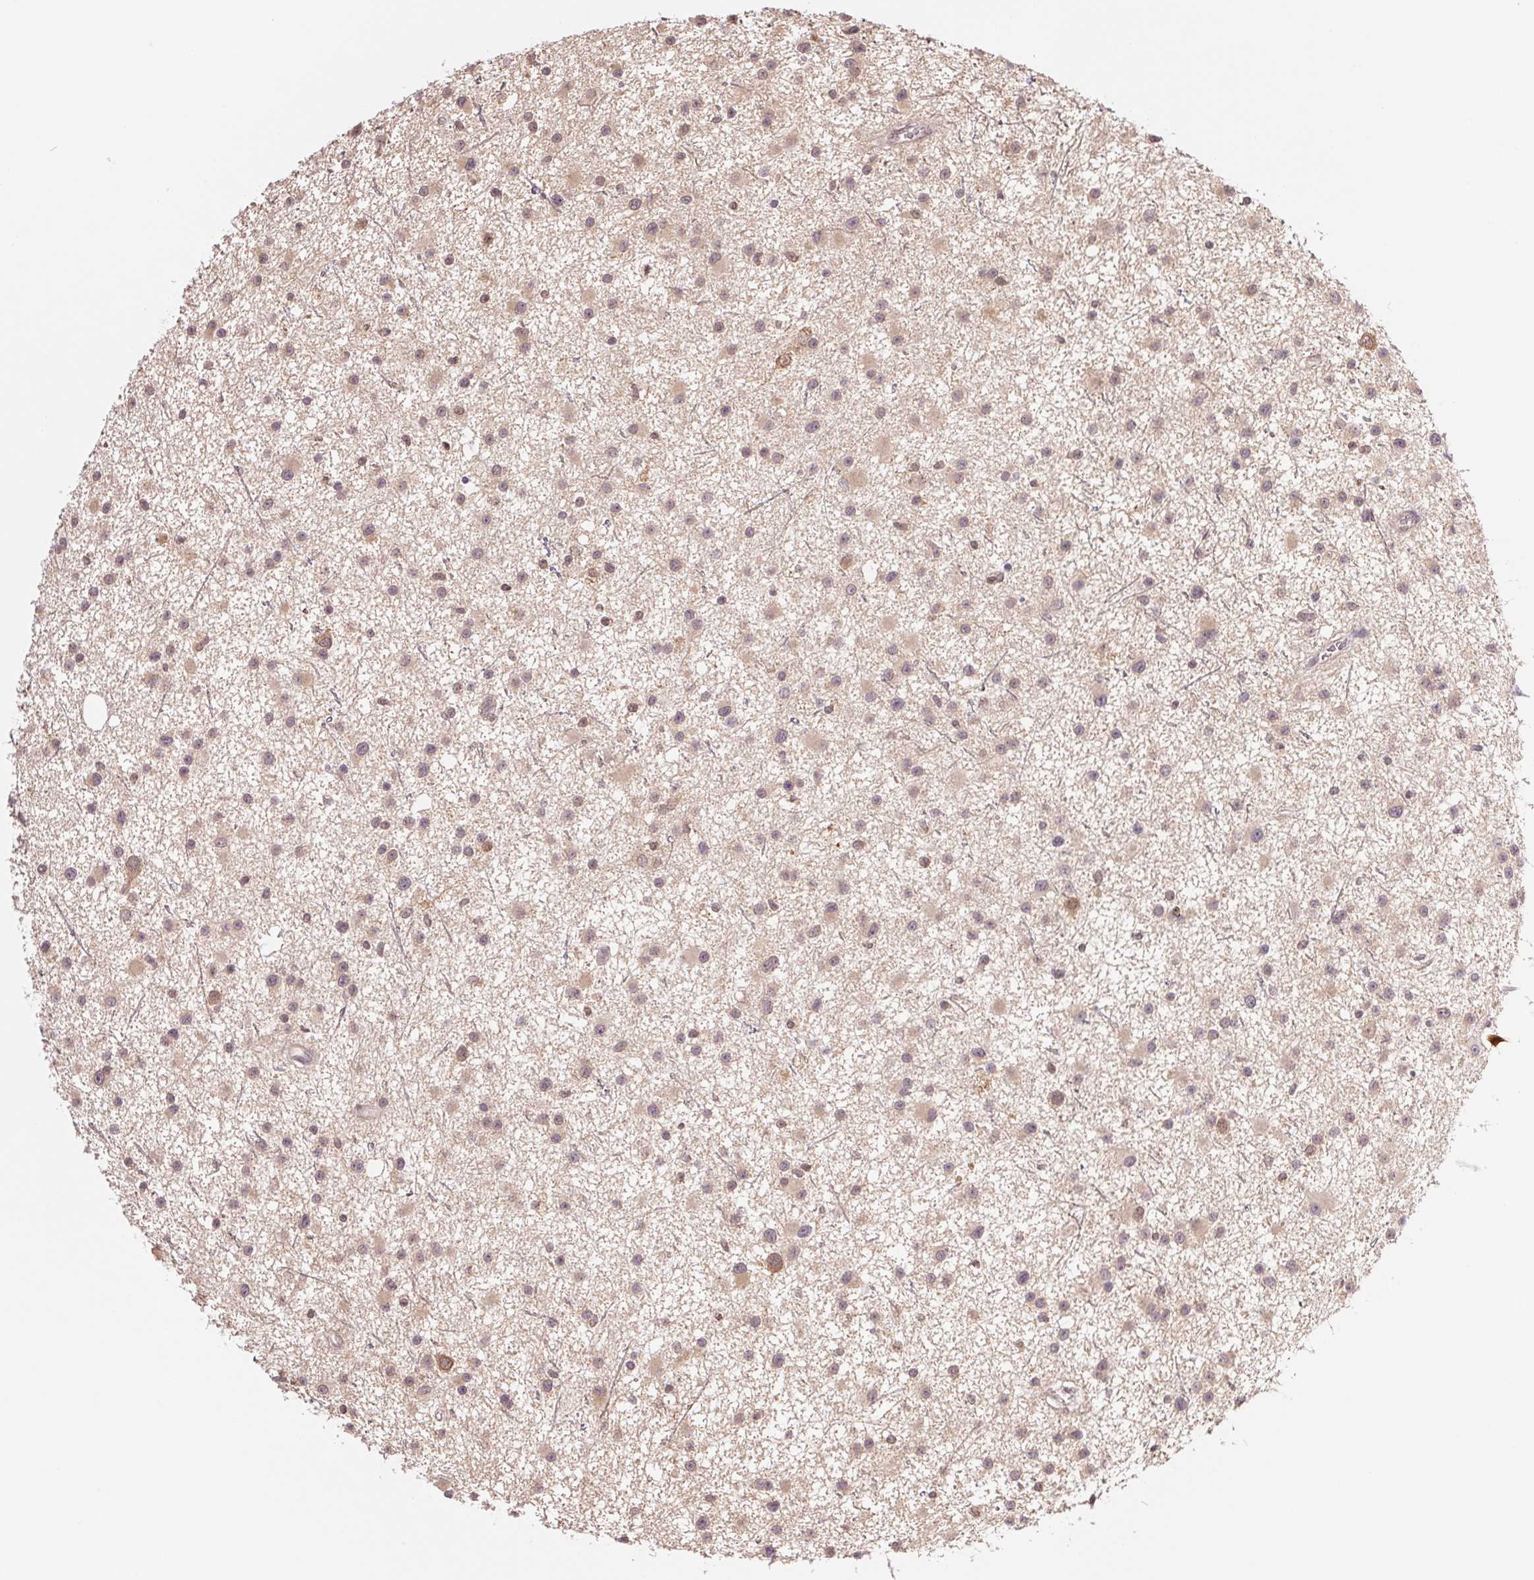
{"staining": {"intensity": "weak", "quantity": ">75%", "location": "cytoplasmic/membranous,nuclear"}, "tissue": "glioma", "cell_type": "Tumor cells", "image_type": "cancer", "snomed": [{"axis": "morphology", "description": "Glioma, malignant, Low grade"}, {"axis": "topography", "description": "Brain"}], "caption": "Immunohistochemical staining of human malignant glioma (low-grade) reveals low levels of weak cytoplasmic/membranous and nuclear staining in approximately >75% of tumor cells.", "gene": "CDC123", "patient": {"sex": "male", "age": 43}}